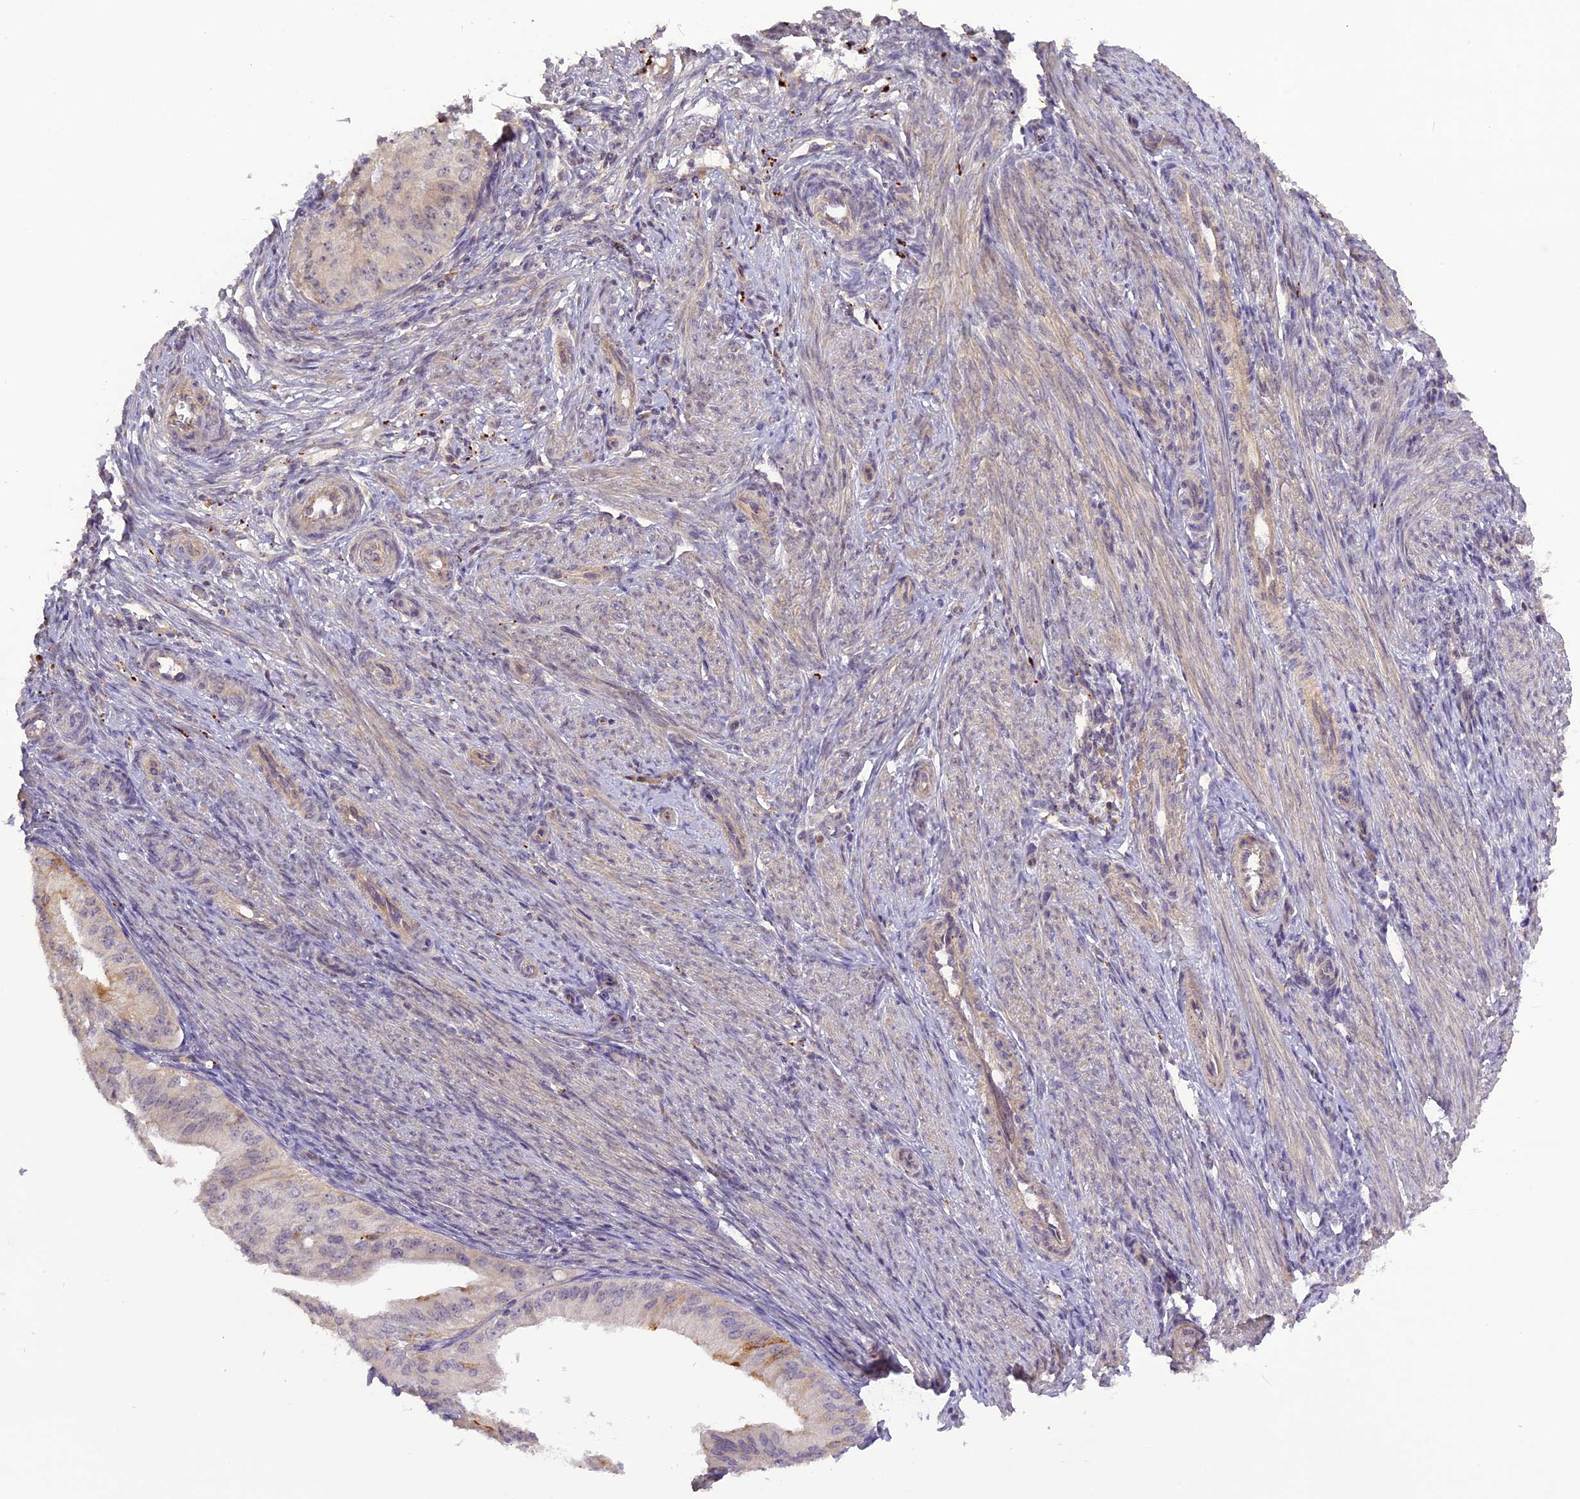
{"staining": {"intensity": "negative", "quantity": "none", "location": "none"}, "tissue": "endometrial cancer", "cell_type": "Tumor cells", "image_type": "cancer", "snomed": [{"axis": "morphology", "description": "Adenocarcinoma, NOS"}, {"axis": "topography", "description": "Endometrium"}], "caption": "Immunohistochemistry (IHC) histopathology image of endometrial cancer (adenocarcinoma) stained for a protein (brown), which demonstrates no positivity in tumor cells.", "gene": "FNIP2", "patient": {"sex": "female", "age": 50}}